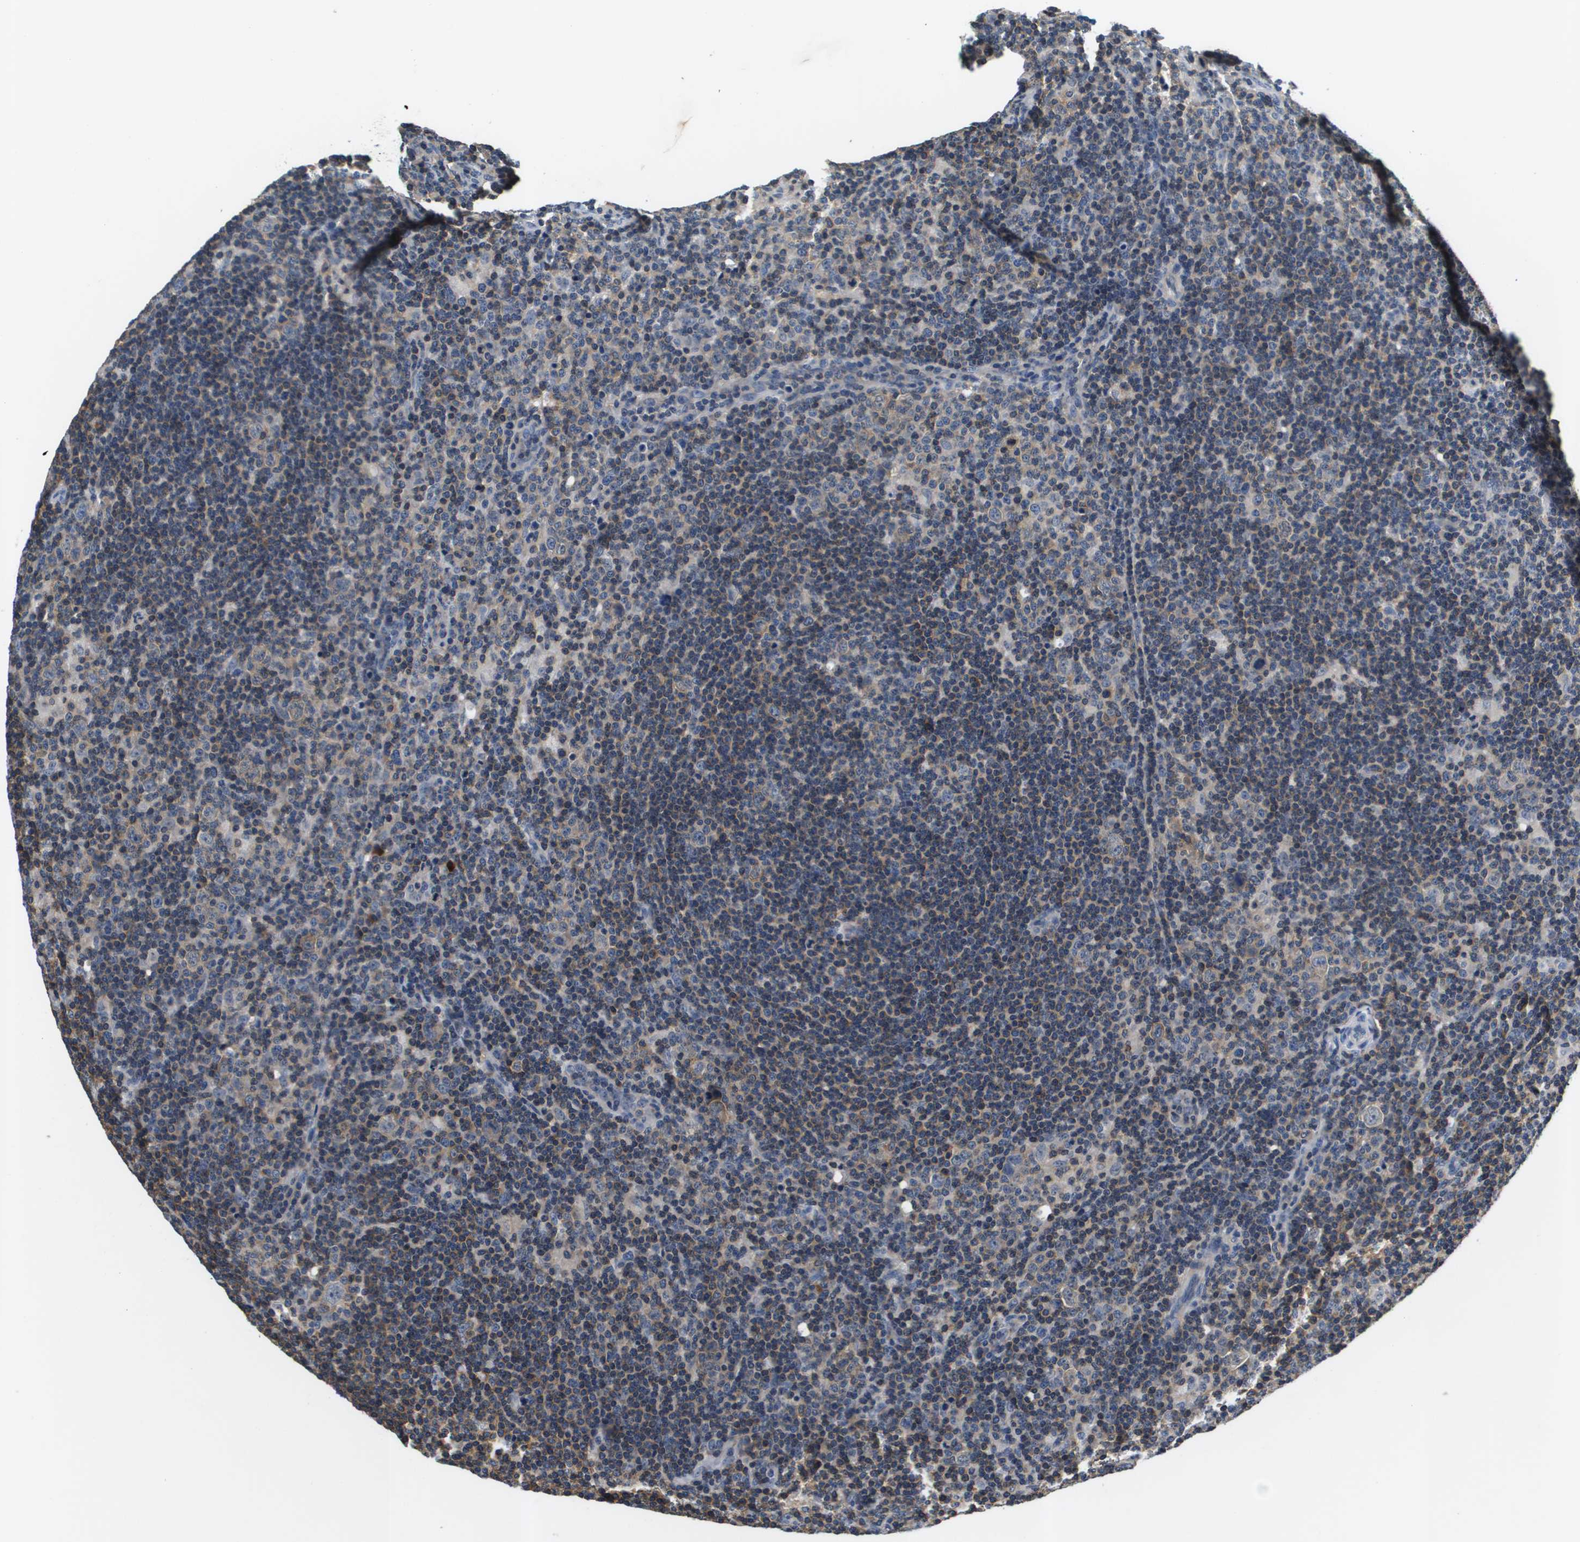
{"staining": {"intensity": "weak", "quantity": "25%-75%", "location": "cytoplasmic/membranous"}, "tissue": "lymphoma", "cell_type": "Tumor cells", "image_type": "cancer", "snomed": [{"axis": "morphology", "description": "Hodgkin's disease, NOS"}, {"axis": "topography", "description": "Lymph node"}], "caption": "Hodgkin's disease stained with DAB (3,3'-diaminobenzidine) IHC demonstrates low levels of weak cytoplasmic/membranous positivity in approximately 25%-75% of tumor cells. The staining was performed using DAB, with brown indicating positive protein expression. Nuclei are stained blue with hematoxylin.", "gene": "KCNQ5", "patient": {"sex": "female", "age": 57}}